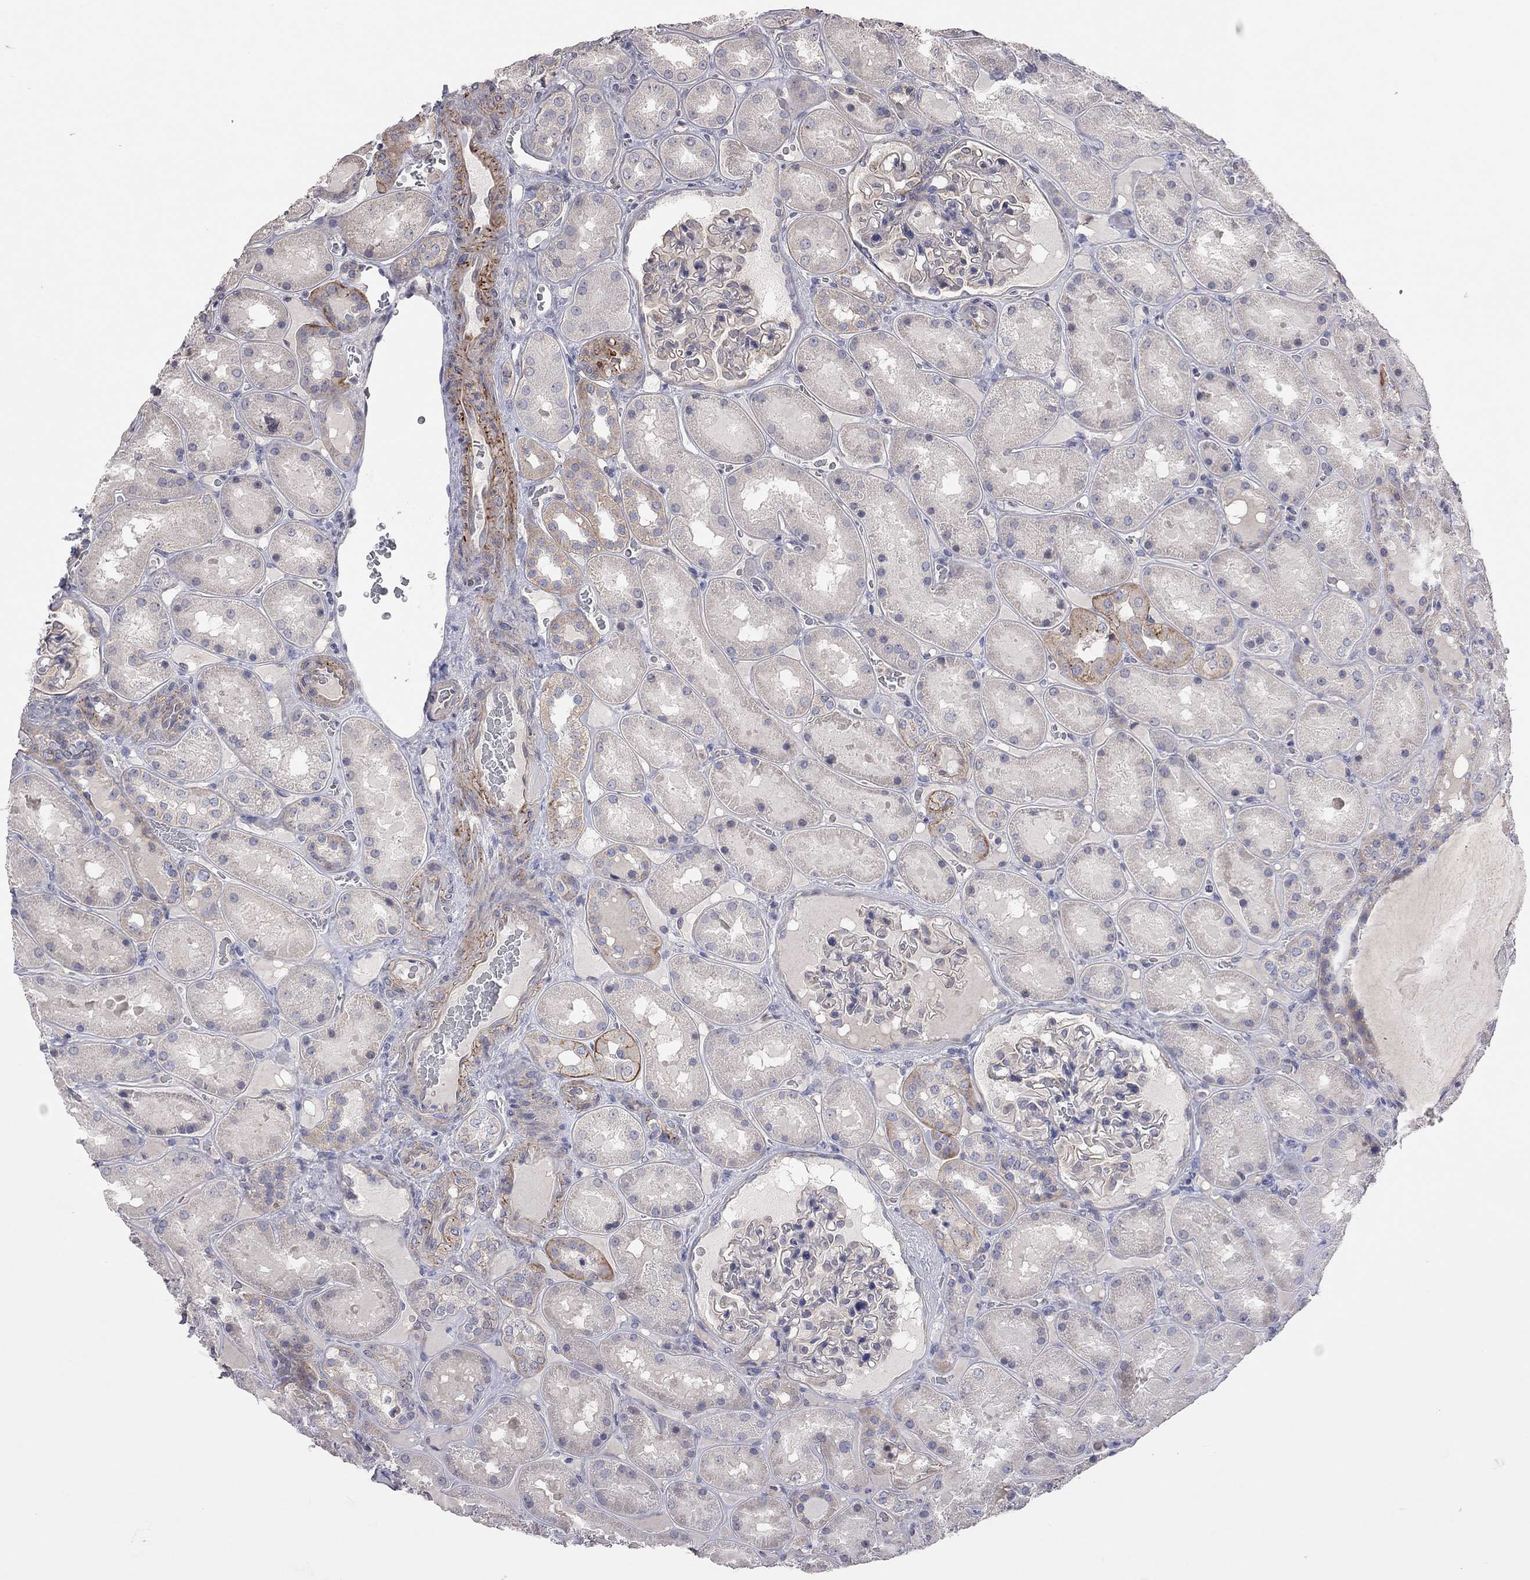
{"staining": {"intensity": "negative", "quantity": "none", "location": "none"}, "tissue": "kidney", "cell_type": "Cells in glomeruli", "image_type": "normal", "snomed": [{"axis": "morphology", "description": "Normal tissue, NOS"}, {"axis": "topography", "description": "Kidney"}], "caption": "This is a micrograph of immunohistochemistry staining of unremarkable kidney, which shows no positivity in cells in glomeruli.", "gene": "KCNB1", "patient": {"sex": "male", "age": 73}}